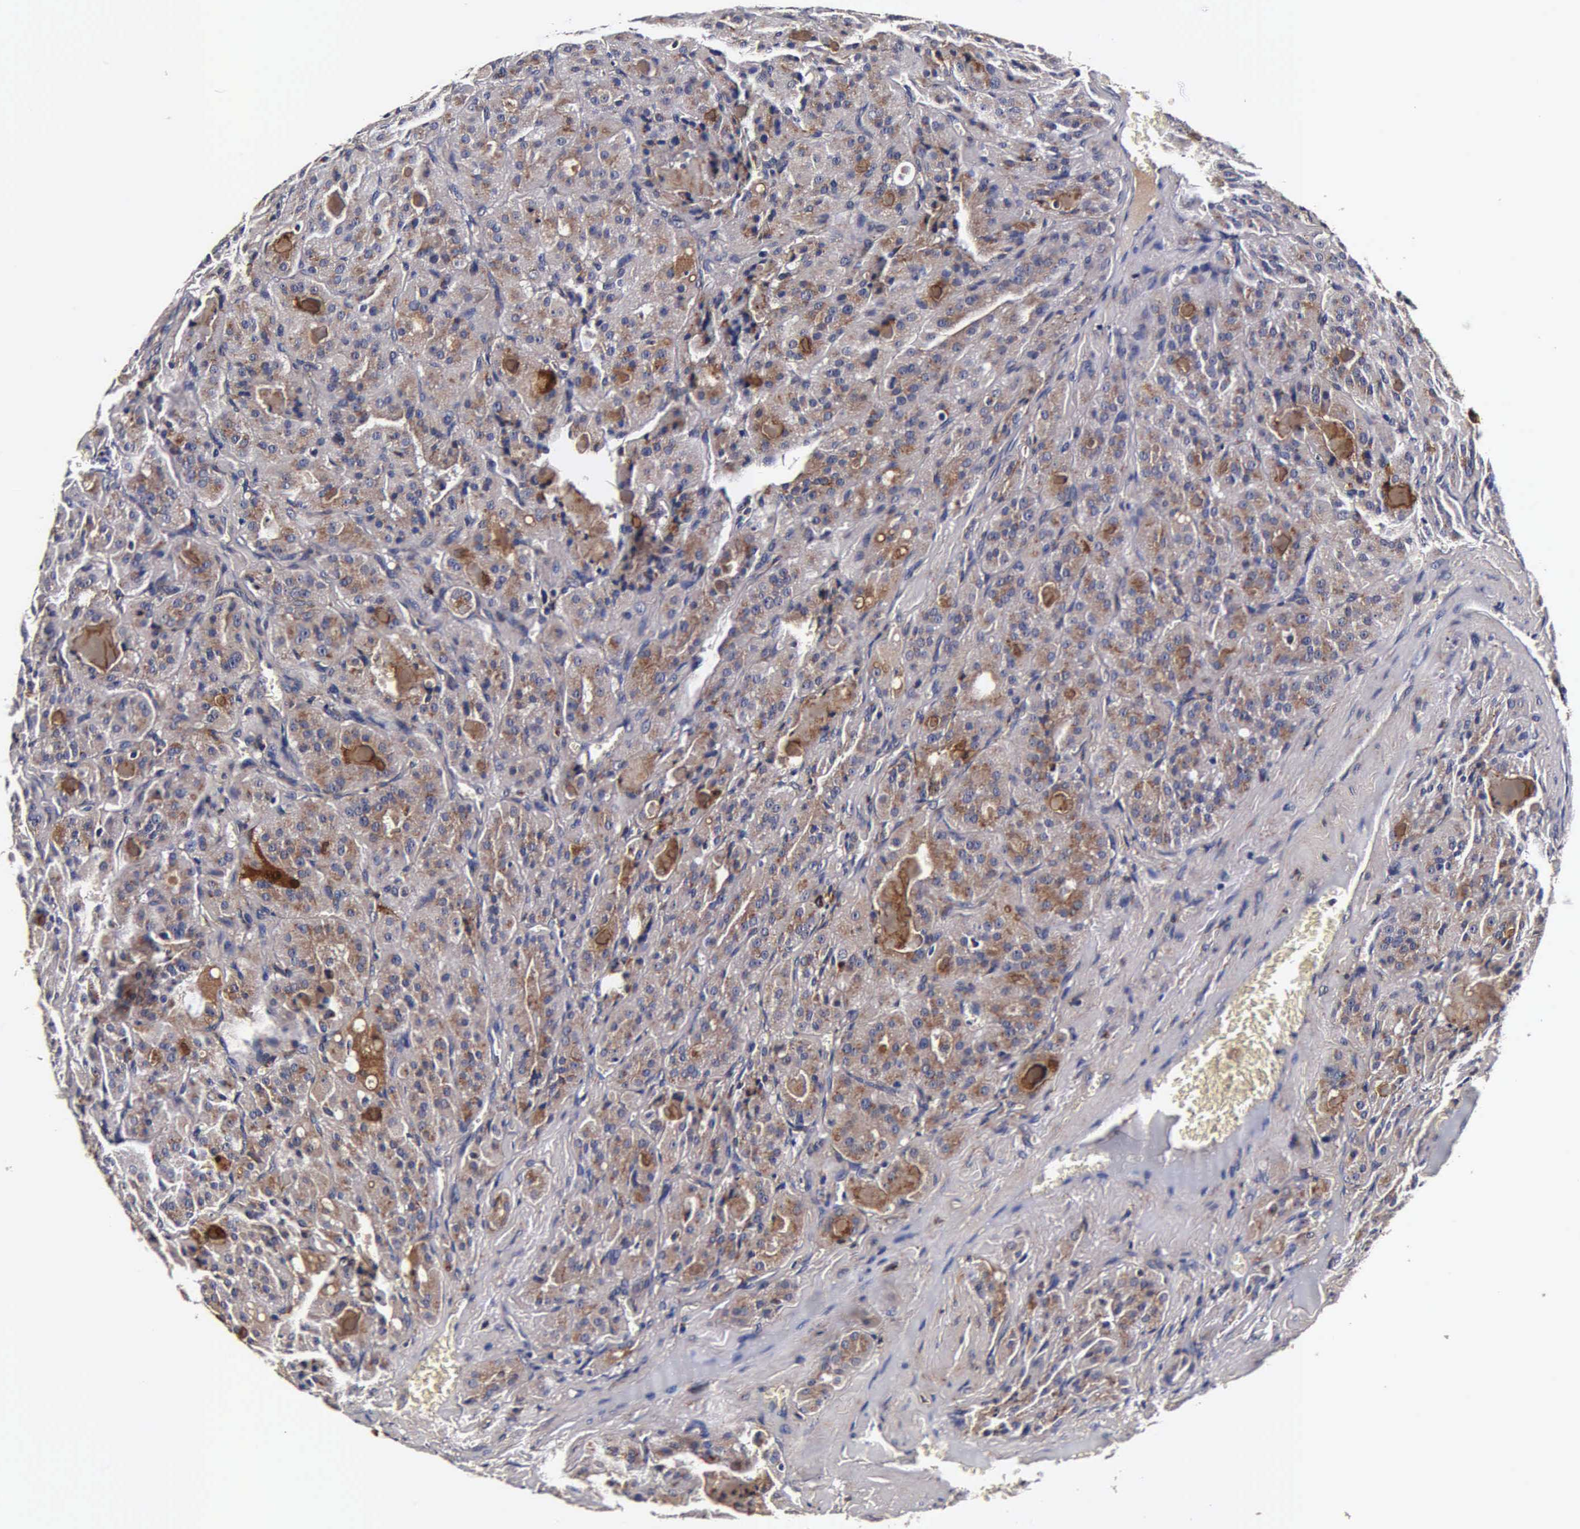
{"staining": {"intensity": "moderate", "quantity": ">75%", "location": "cytoplasmic/membranous"}, "tissue": "thyroid cancer", "cell_type": "Tumor cells", "image_type": "cancer", "snomed": [{"axis": "morphology", "description": "Carcinoma, NOS"}, {"axis": "topography", "description": "Thyroid gland"}], "caption": "Thyroid carcinoma stained with DAB immunohistochemistry (IHC) shows medium levels of moderate cytoplasmic/membranous expression in about >75% of tumor cells. The staining was performed using DAB (3,3'-diaminobenzidine) to visualize the protein expression in brown, while the nuclei were stained in blue with hematoxylin (Magnification: 20x).", "gene": "CST3", "patient": {"sex": "male", "age": 76}}